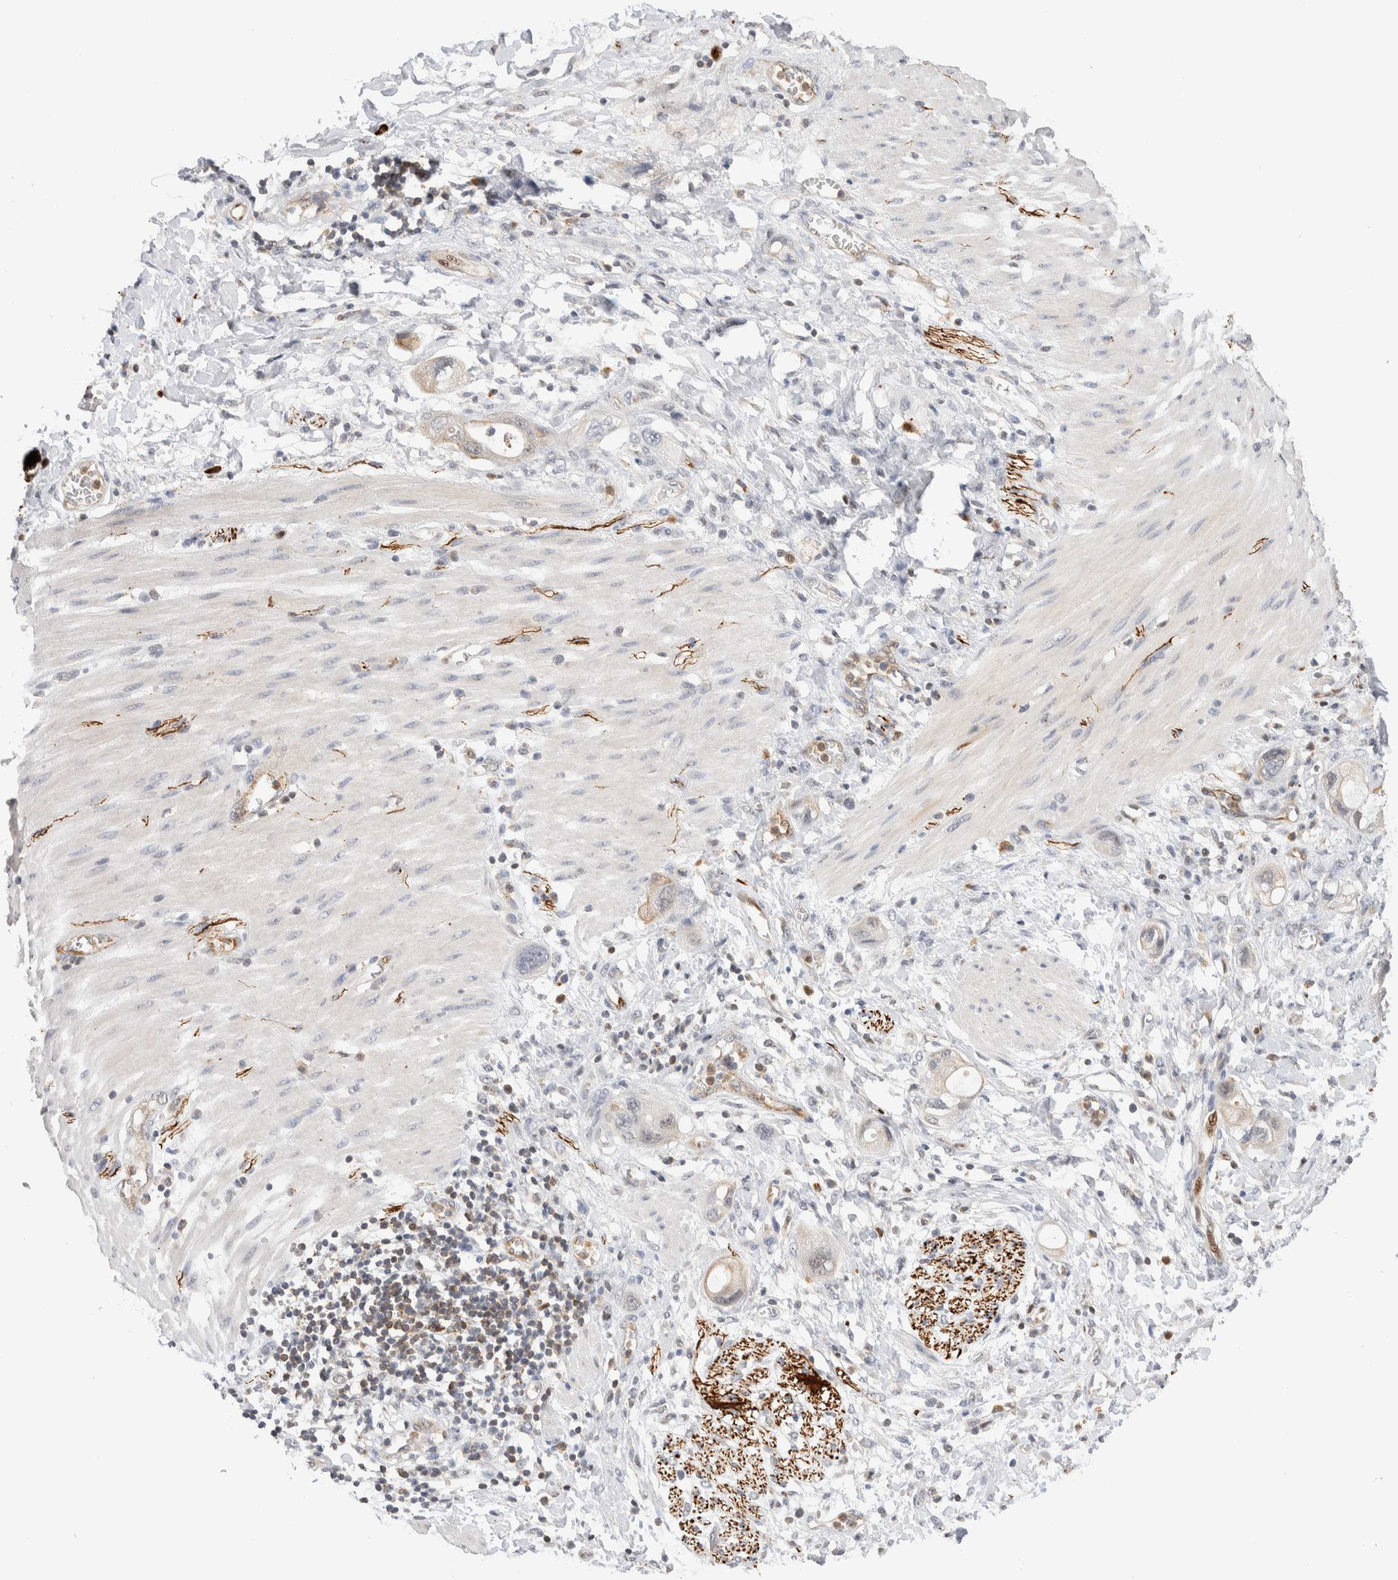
{"staining": {"intensity": "weak", "quantity": "<25%", "location": "nuclear"}, "tissue": "stomach cancer", "cell_type": "Tumor cells", "image_type": "cancer", "snomed": [{"axis": "morphology", "description": "Adenocarcinoma, NOS"}, {"axis": "topography", "description": "Stomach"}, {"axis": "topography", "description": "Stomach, lower"}], "caption": "This is an IHC micrograph of stomach cancer (adenocarcinoma). There is no expression in tumor cells.", "gene": "NSMAF", "patient": {"sex": "female", "age": 48}}